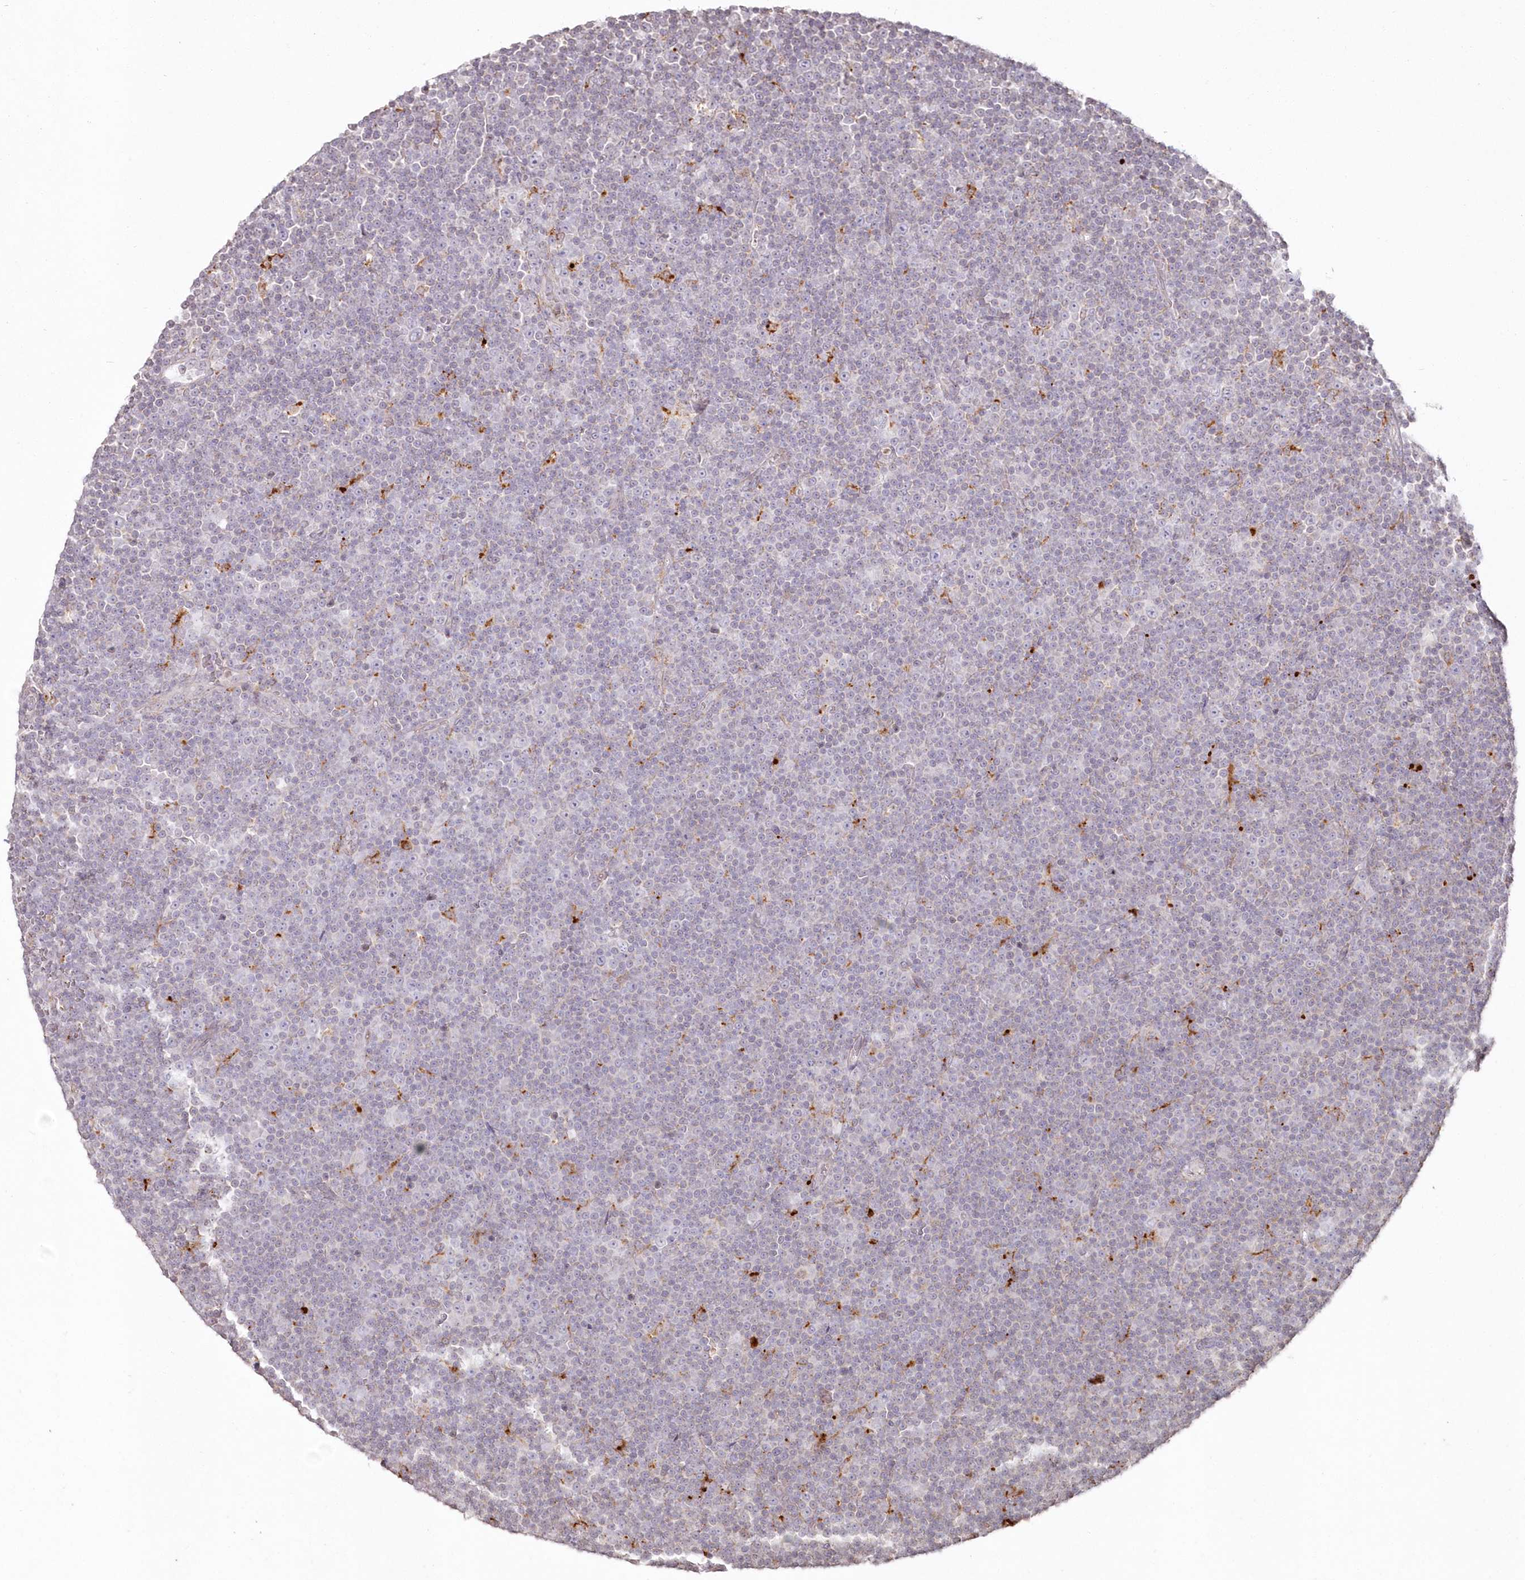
{"staining": {"intensity": "negative", "quantity": "none", "location": "none"}, "tissue": "lymphoma", "cell_type": "Tumor cells", "image_type": "cancer", "snomed": [{"axis": "morphology", "description": "Malignant lymphoma, non-Hodgkin's type, Low grade"}, {"axis": "topography", "description": "Lymph node"}], "caption": "Photomicrograph shows no significant protein expression in tumor cells of lymphoma. (DAB immunohistochemistry (IHC) visualized using brightfield microscopy, high magnification).", "gene": "ARSB", "patient": {"sex": "female", "age": 67}}